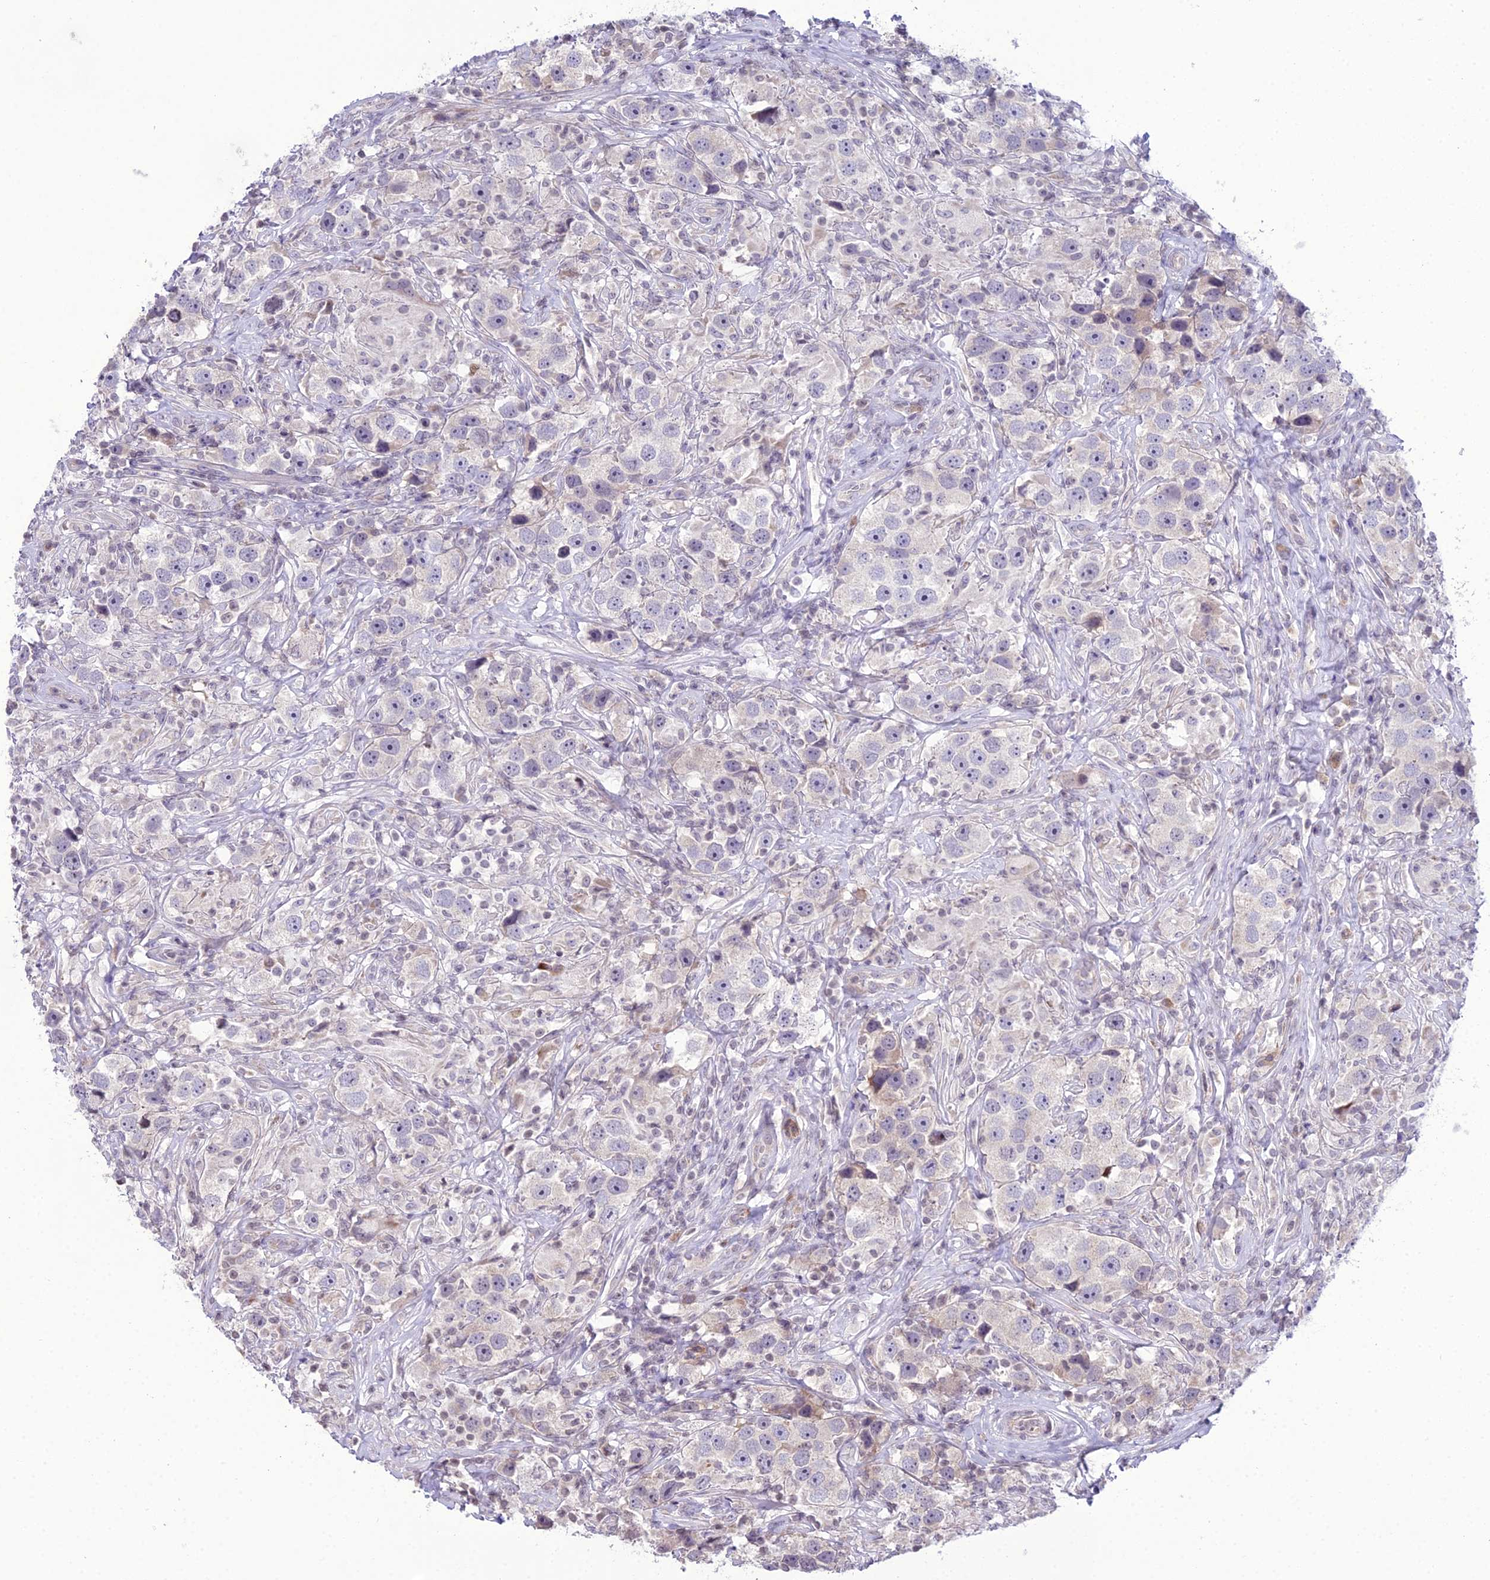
{"staining": {"intensity": "negative", "quantity": "none", "location": "none"}, "tissue": "testis cancer", "cell_type": "Tumor cells", "image_type": "cancer", "snomed": [{"axis": "morphology", "description": "Seminoma, NOS"}, {"axis": "topography", "description": "Testis"}], "caption": "Tumor cells are negative for brown protein staining in testis cancer.", "gene": "RPS26", "patient": {"sex": "male", "age": 49}}